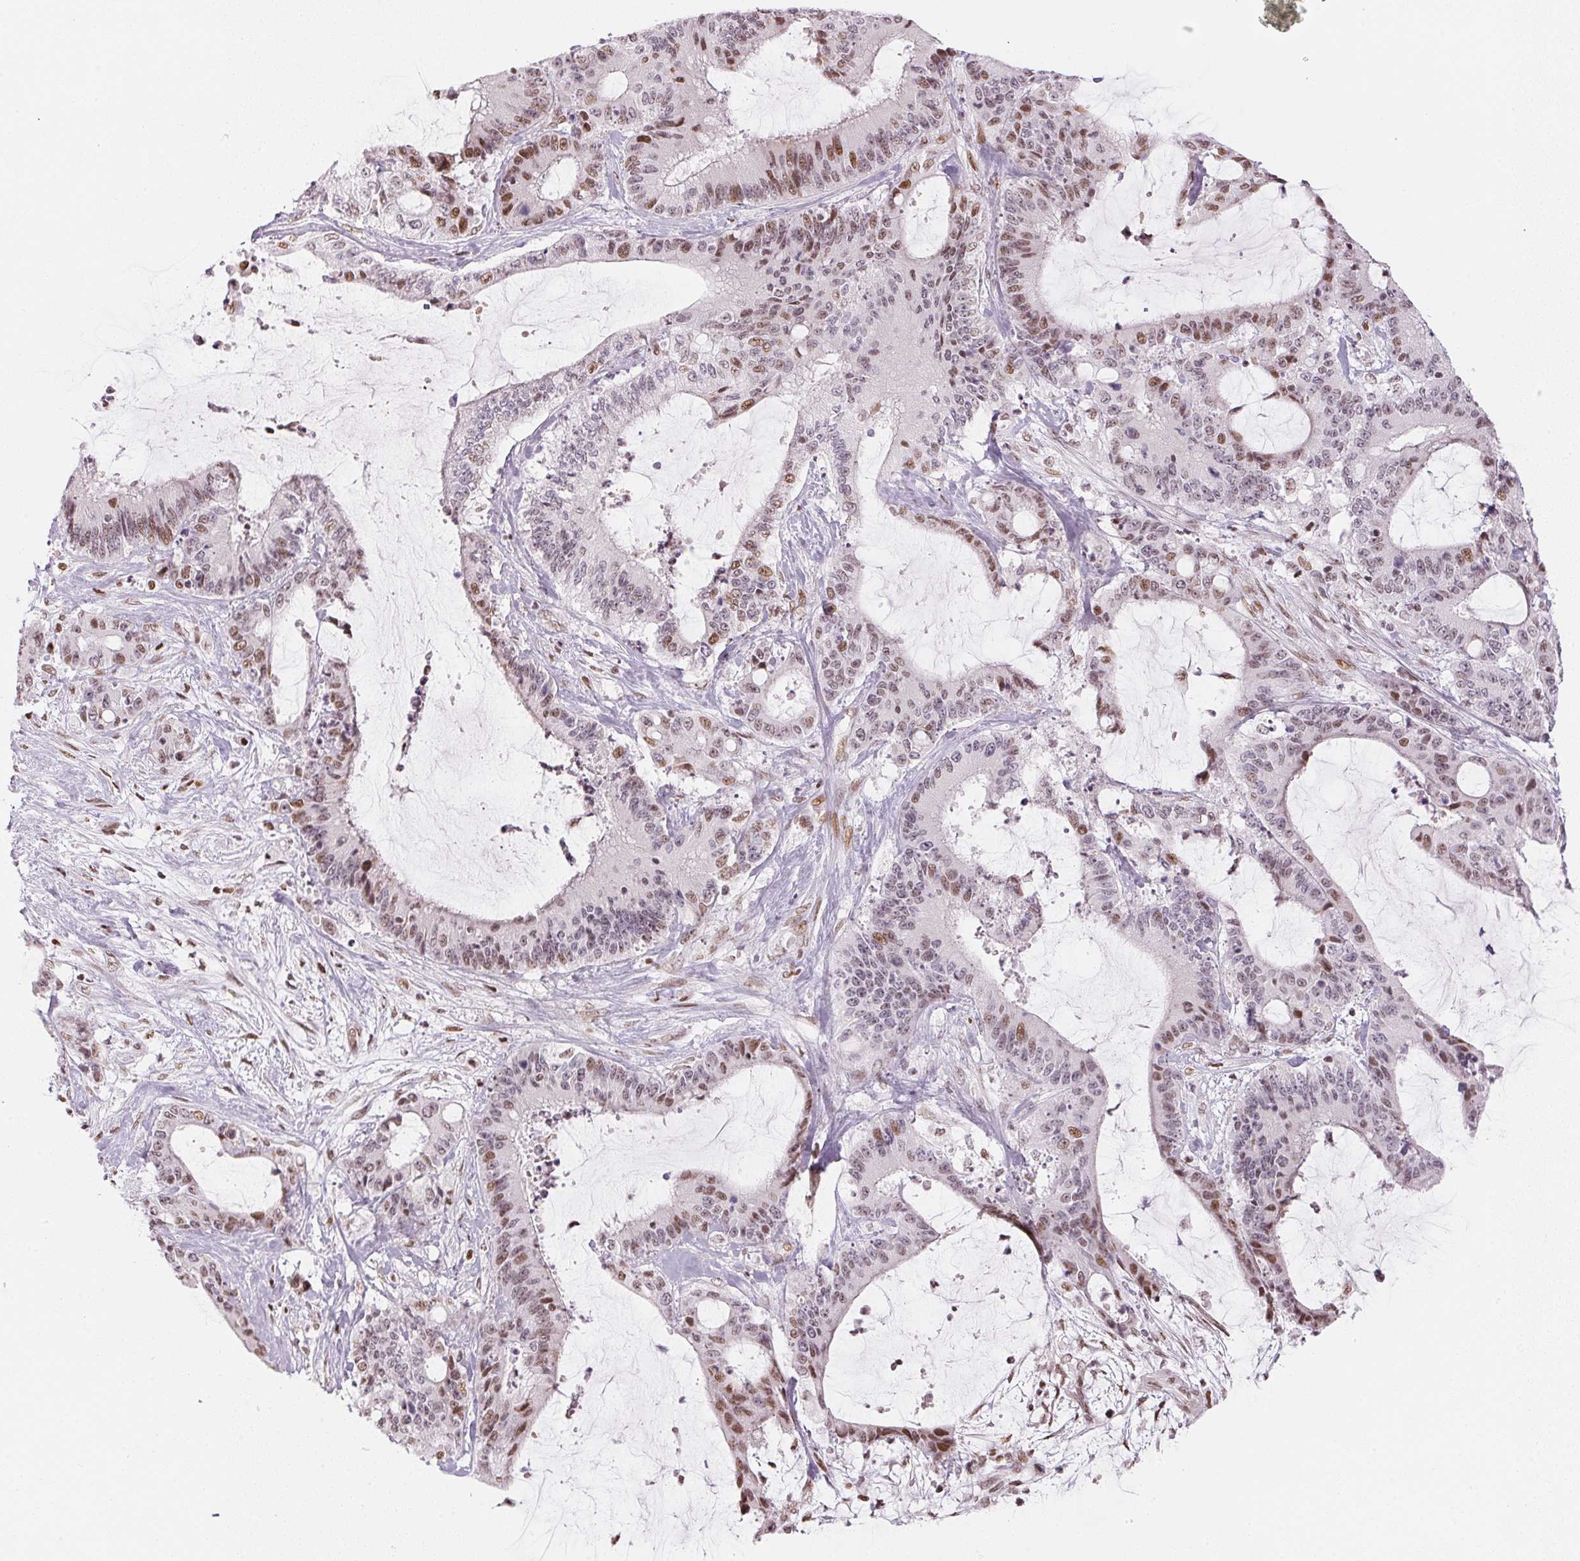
{"staining": {"intensity": "moderate", "quantity": "<25%", "location": "nuclear"}, "tissue": "liver cancer", "cell_type": "Tumor cells", "image_type": "cancer", "snomed": [{"axis": "morphology", "description": "Cholangiocarcinoma"}, {"axis": "topography", "description": "Liver"}], "caption": "Immunohistochemistry (DAB) staining of liver cancer reveals moderate nuclear protein expression in about <25% of tumor cells. (DAB IHC, brown staining for protein, blue staining for nuclei).", "gene": "KAT6A", "patient": {"sex": "female", "age": 73}}